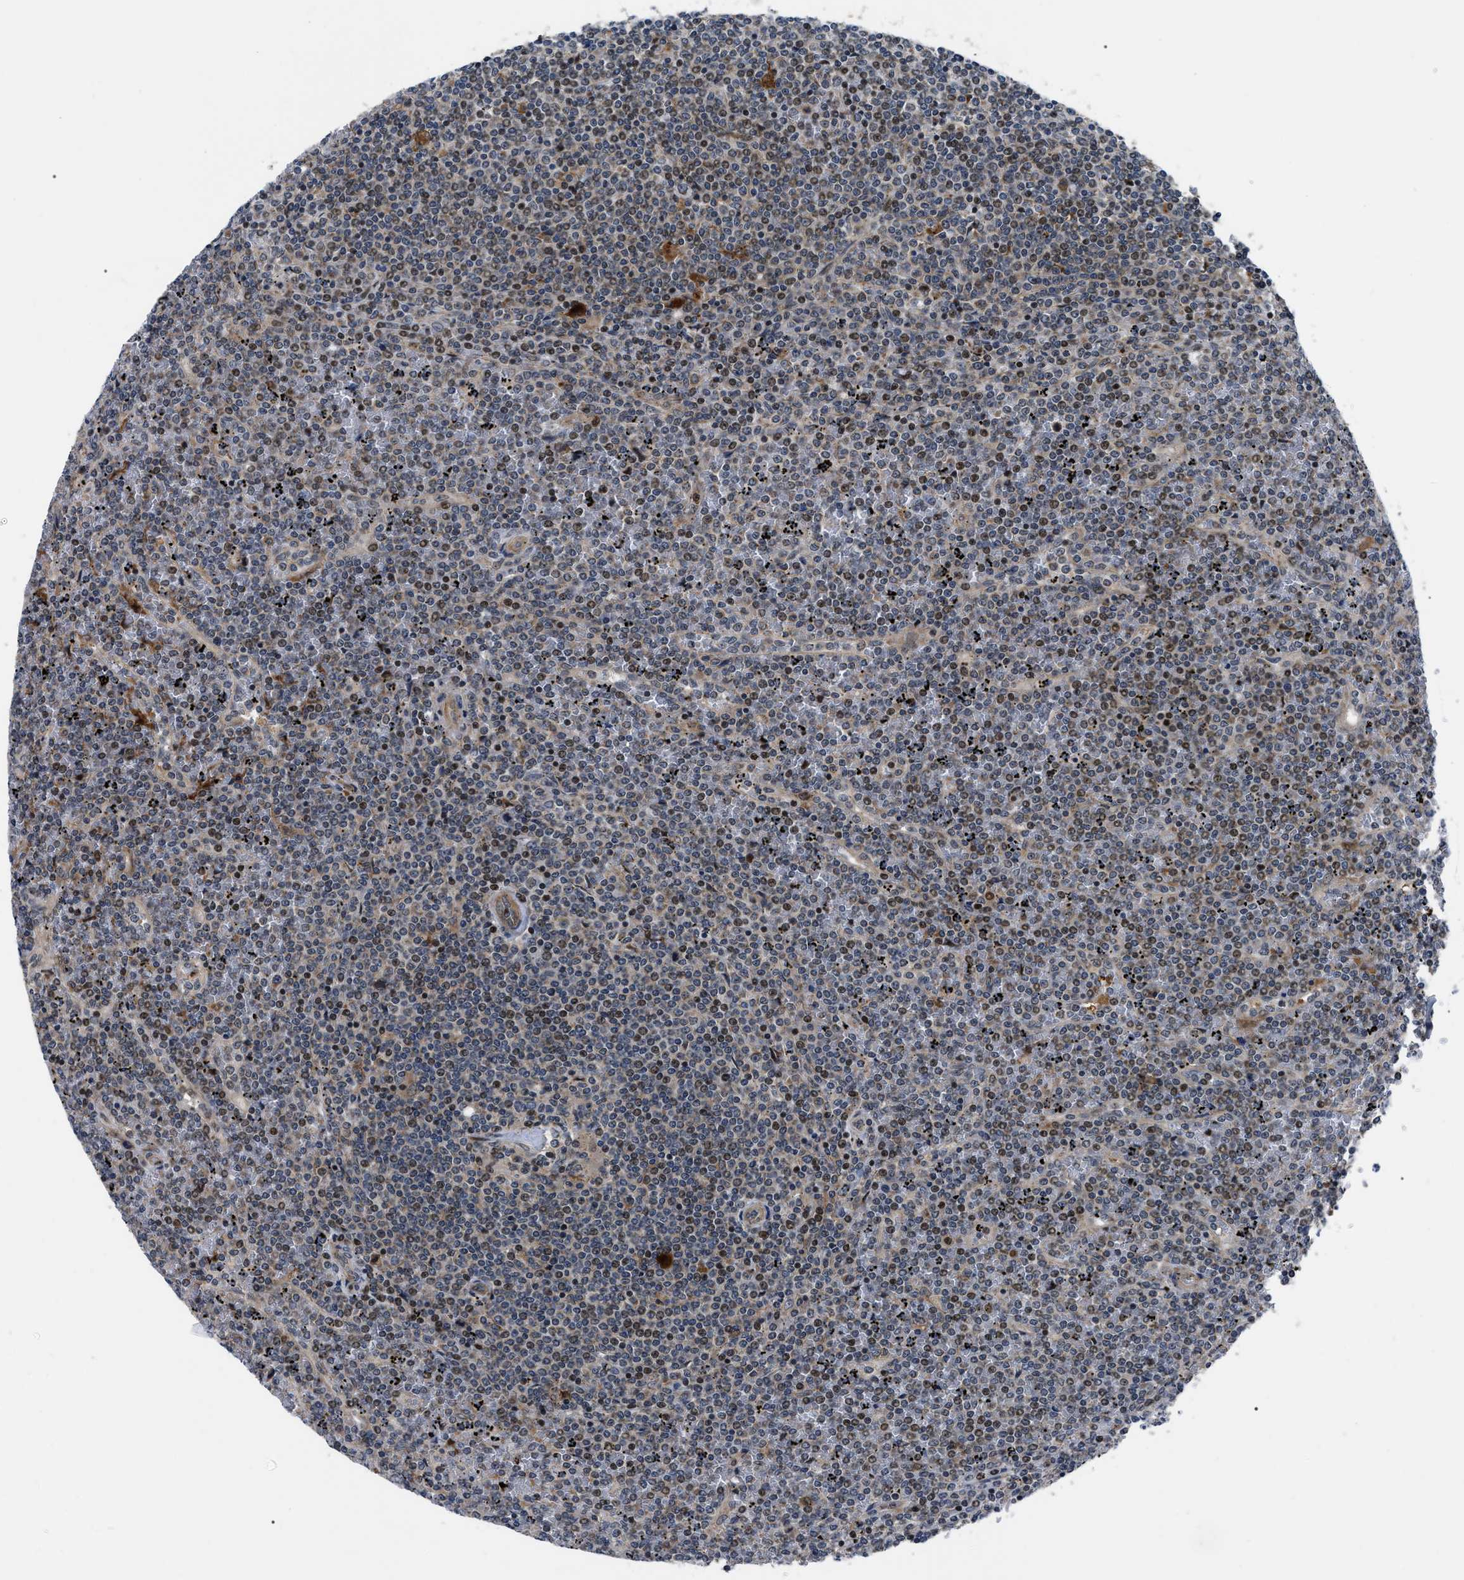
{"staining": {"intensity": "moderate", "quantity": "25%-75%", "location": "nuclear"}, "tissue": "lymphoma", "cell_type": "Tumor cells", "image_type": "cancer", "snomed": [{"axis": "morphology", "description": "Malignant lymphoma, non-Hodgkin's type, Low grade"}, {"axis": "topography", "description": "Spleen"}], "caption": "Immunohistochemistry staining of lymphoma, which shows medium levels of moderate nuclear positivity in approximately 25%-75% of tumor cells indicating moderate nuclear protein staining. The staining was performed using DAB (brown) for protein detection and nuclei were counterstained in hematoxylin (blue).", "gene": "PPWD1", "patient": {"sex": "female", "age": 19}}